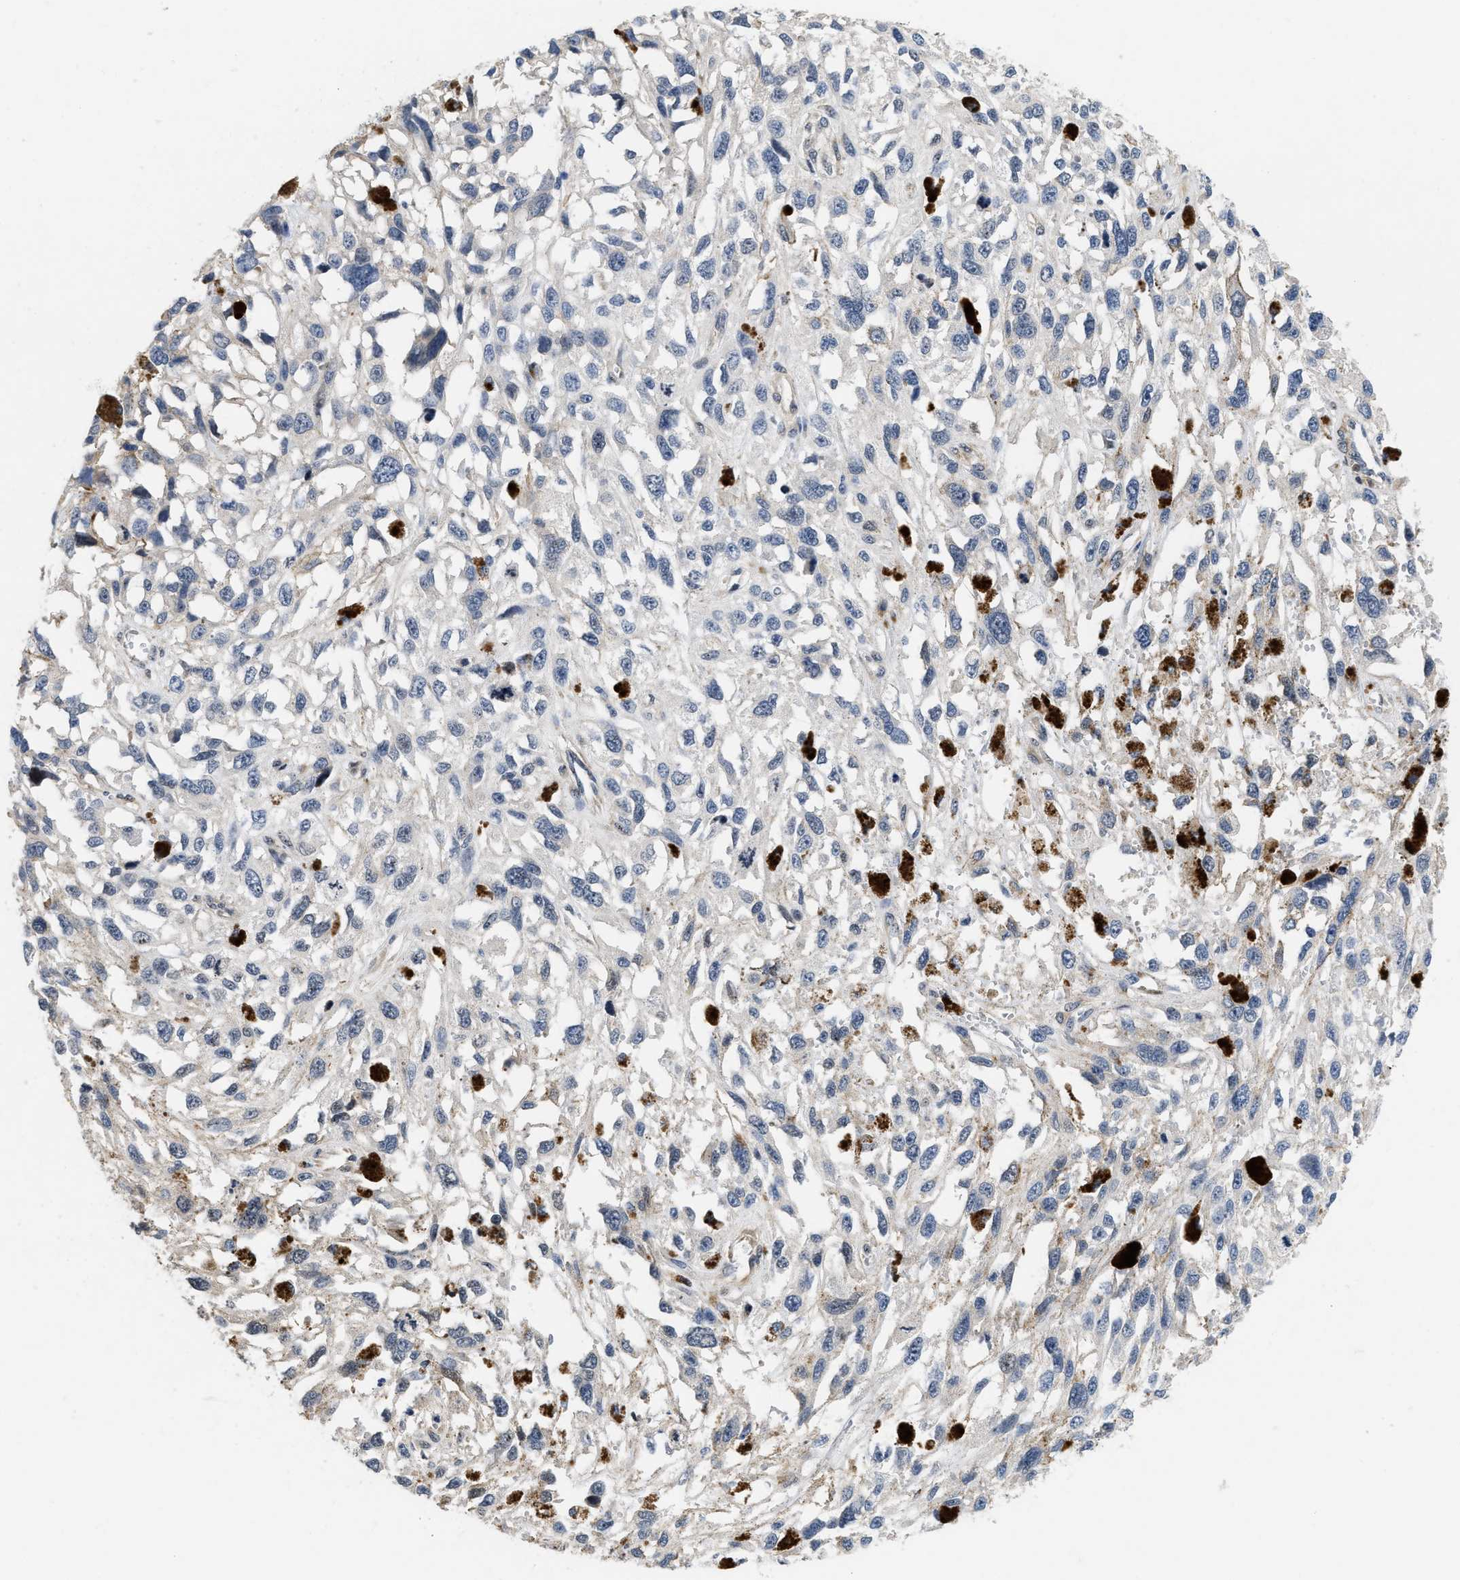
{"staining": {"intensity": "weak", "quantity": "<25%", "location": "cytoplasmic/membranous"}, "tissue": "melanoma", "cell_type": "Tumor cells", "image_type": "cancer", "snomed": [{"axis": "morphology", "description": "Malignant melanoma, Metastatic site"}, {"axis": "topography", "description": "Lymph node"}], "caption": "High magnification brightfield microscopy of malignant melanoma (metastatic site) stained with DAB (3,3'-diaminobenzidine) (brown) and counterstained with hematoxylin (blue): tumor cells show no significant expression. (DAB IHC visualized using brightfield microscopy, high magnification).", "gene": "VIP", "patient": {"sex": "male", "age": 59}}